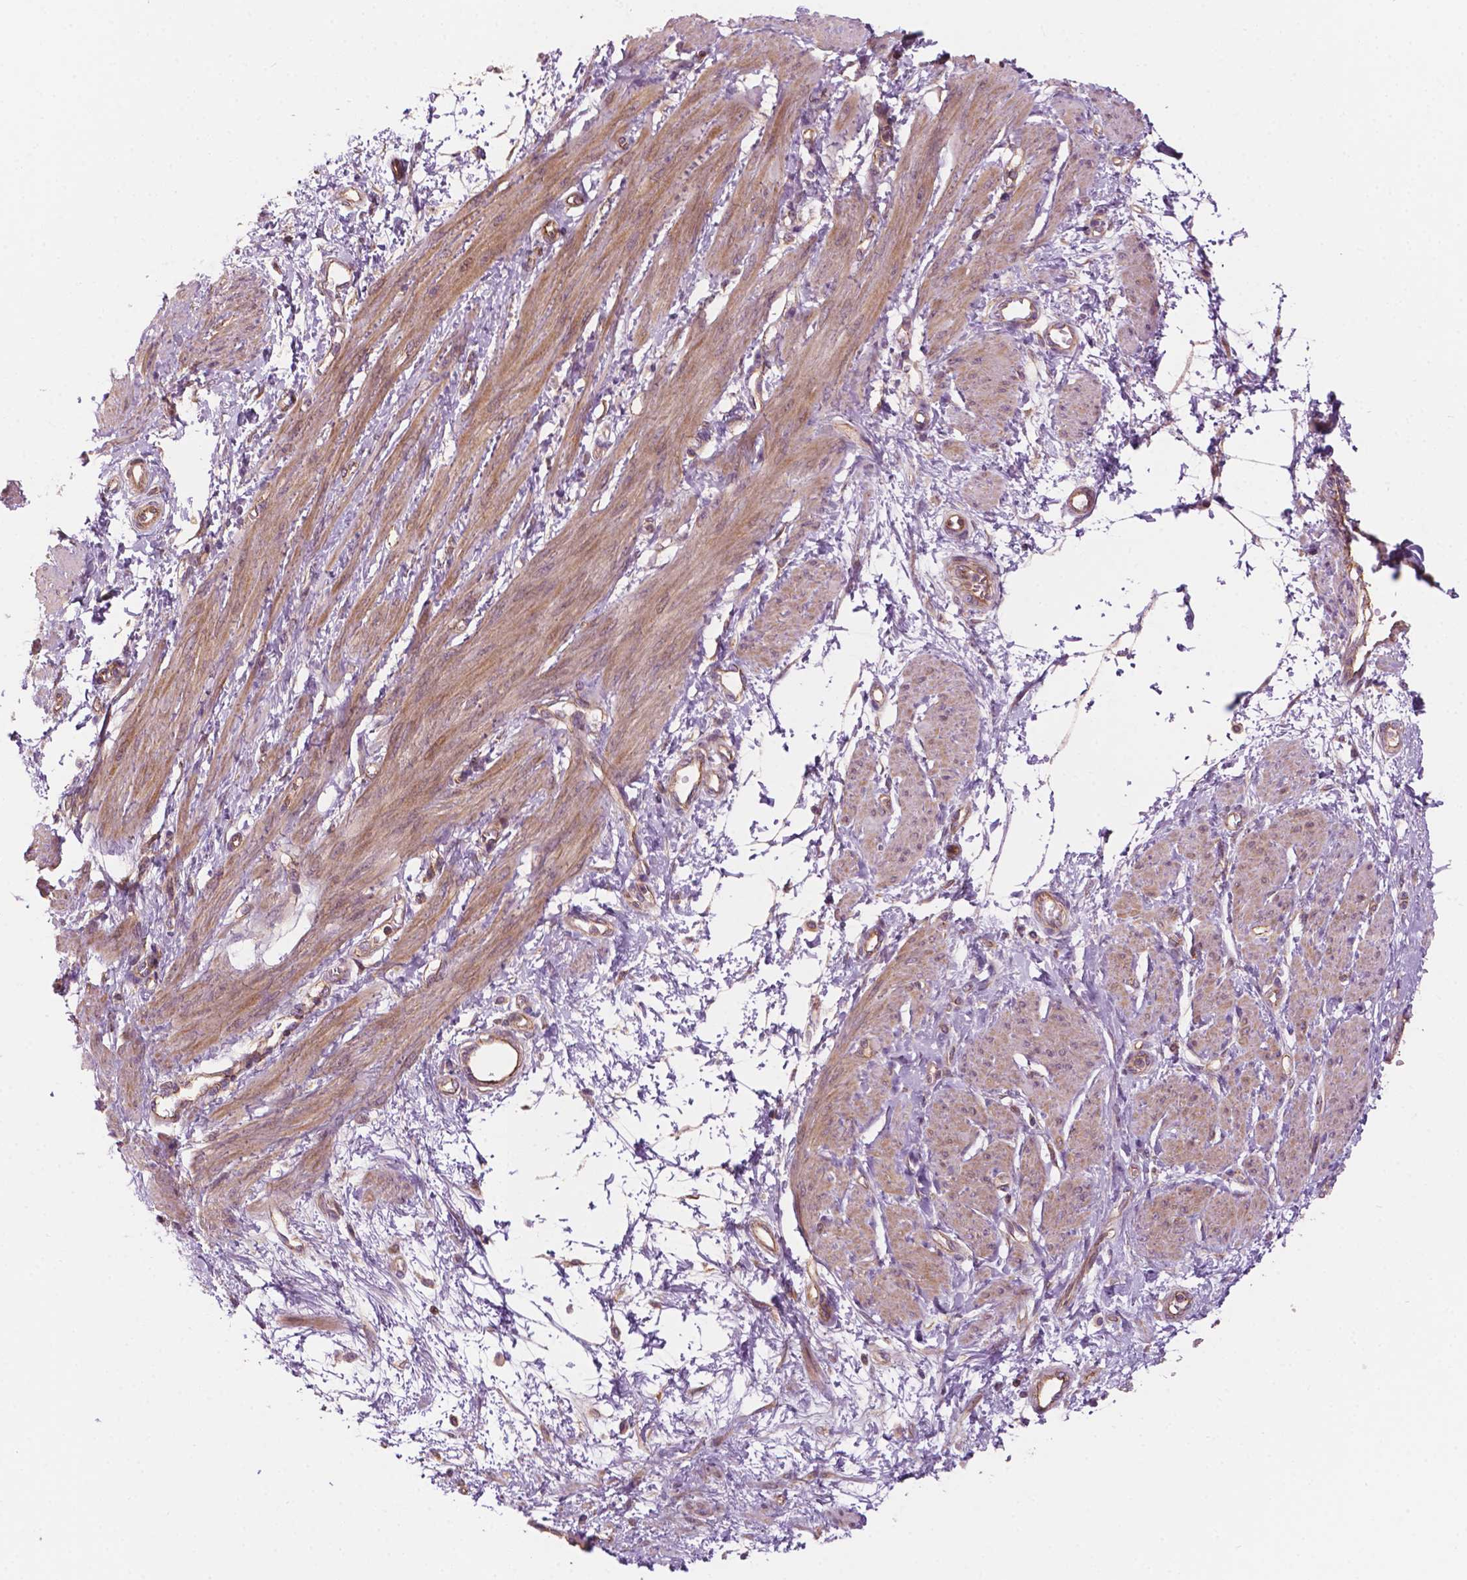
{"staining": {"intensity": "weak", "quantity": "25%-75%", "location": "cytoplasmic/membranous"}, "tissue": "smooth muscle", "cell_type": "Smooth muscle cells", "image_type": "normal", "snomed": [{"axis": "morphology", "description": "Normal tissue, NOS"}, {"axis": "topography", "description": "Smooth muscle"}, {"axis": "topography", "description": "Uterus"}], "caption": "Smooth muscle stained for a protein (brown) shows weak cytoplasmic/membranous positive positivity in approximately 25%-75% of smooth muscle cells.", "gene": "SURF4", "patient": {"sex": "female", "age": 39}}